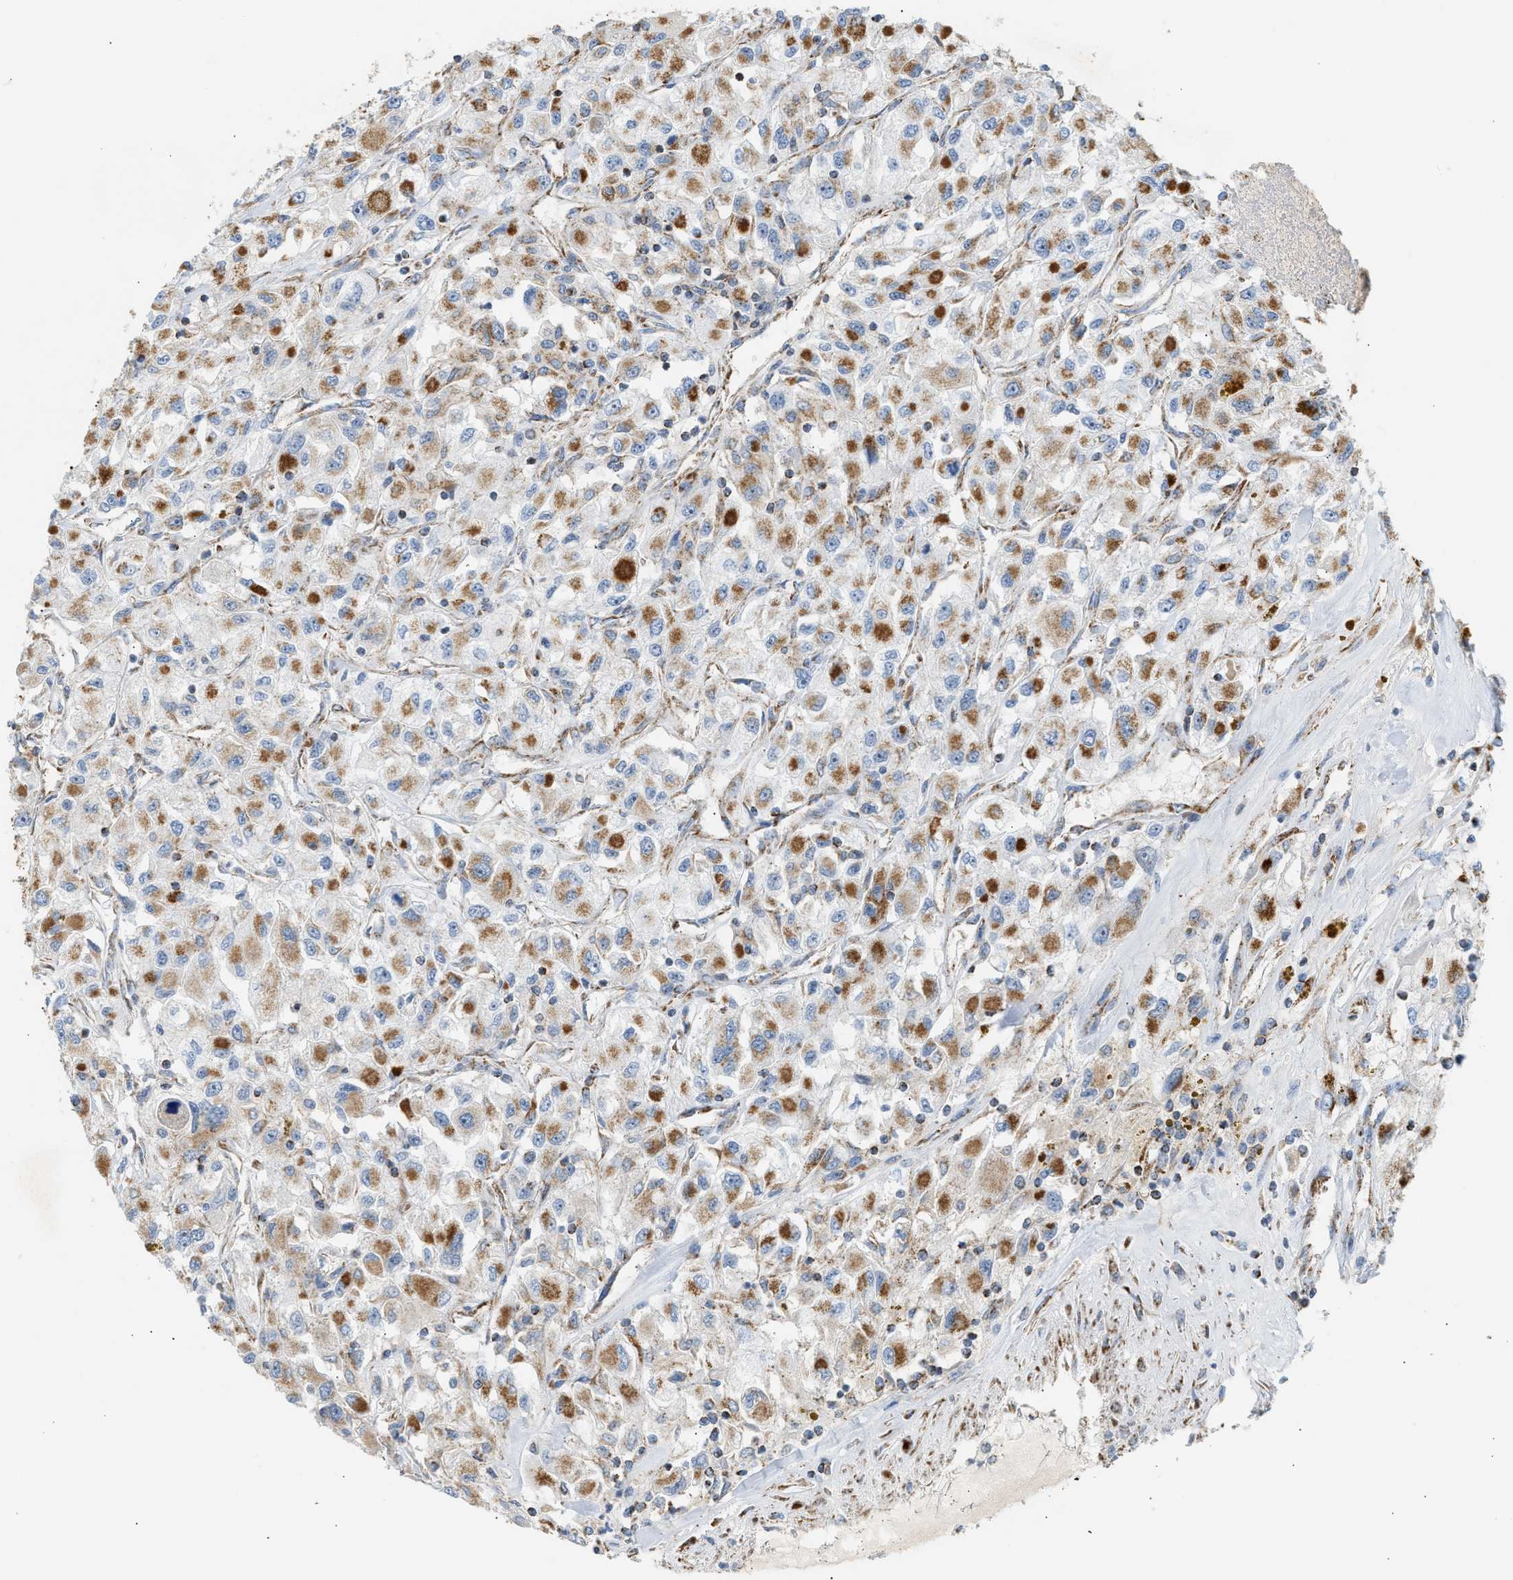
{"staining": {"intensity": "moderate", "quantity": ">75%", "location": "cytoplasmic/membranous"}, "tissue": "renal cancer", "cell_type": "Tumor cells", "image_type": "cancer", "snomed": [{"axis": "morphology", "description": "Adenocarcinoma, NOS"}, {"axis": "topography", "description": "Kidney"}], "caption": "Tumor cells demonstrate moderate cytoplasmic/membranous positivity in about >75% of cells in adenocarcinoma (renal).", "gene": "OGDH", "patient": {"sex": "female", "age": 52}}